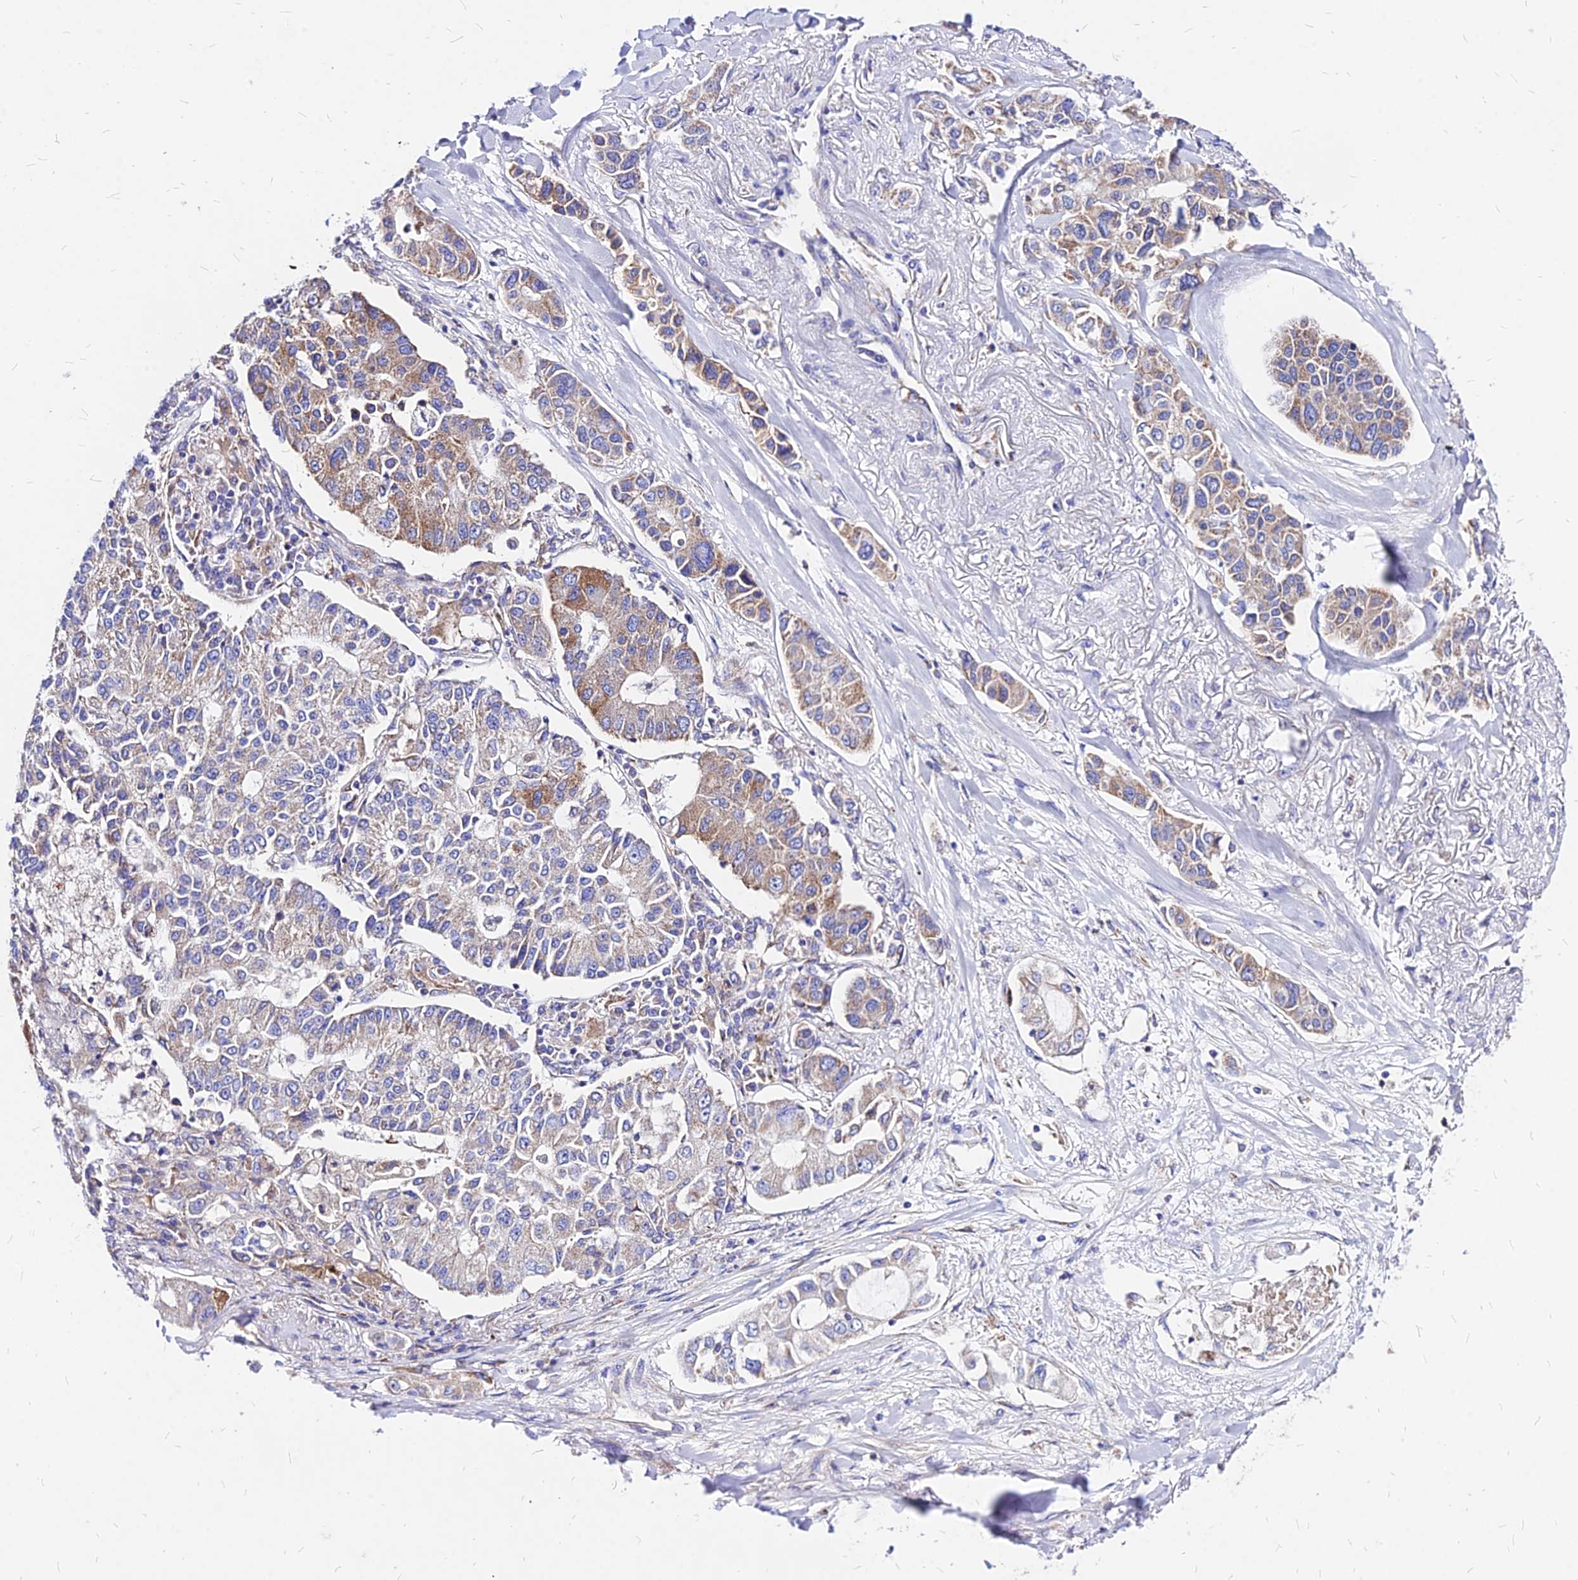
{"staining": {"intensity": "moderate", "quantity": "<25%", "location": "cytoplasmic/membranous"}, "tissue": "lung cancer", "cell_type": "Tumor cells", "image_type": "cancer", "snomed": [{"axis": "morphology", "description": "Adenocarcinoma, NOS"}, {"axis": "topography", "description": "Lung"}], "caption": "This is an image of IHC staining of lung cancer (adenocarcinoma), which shows moderate expression in the cytoplasmic/membranous of tumor cells.", "gene": "MRPL3", "patient": {"sex": "male", "age": 49}}